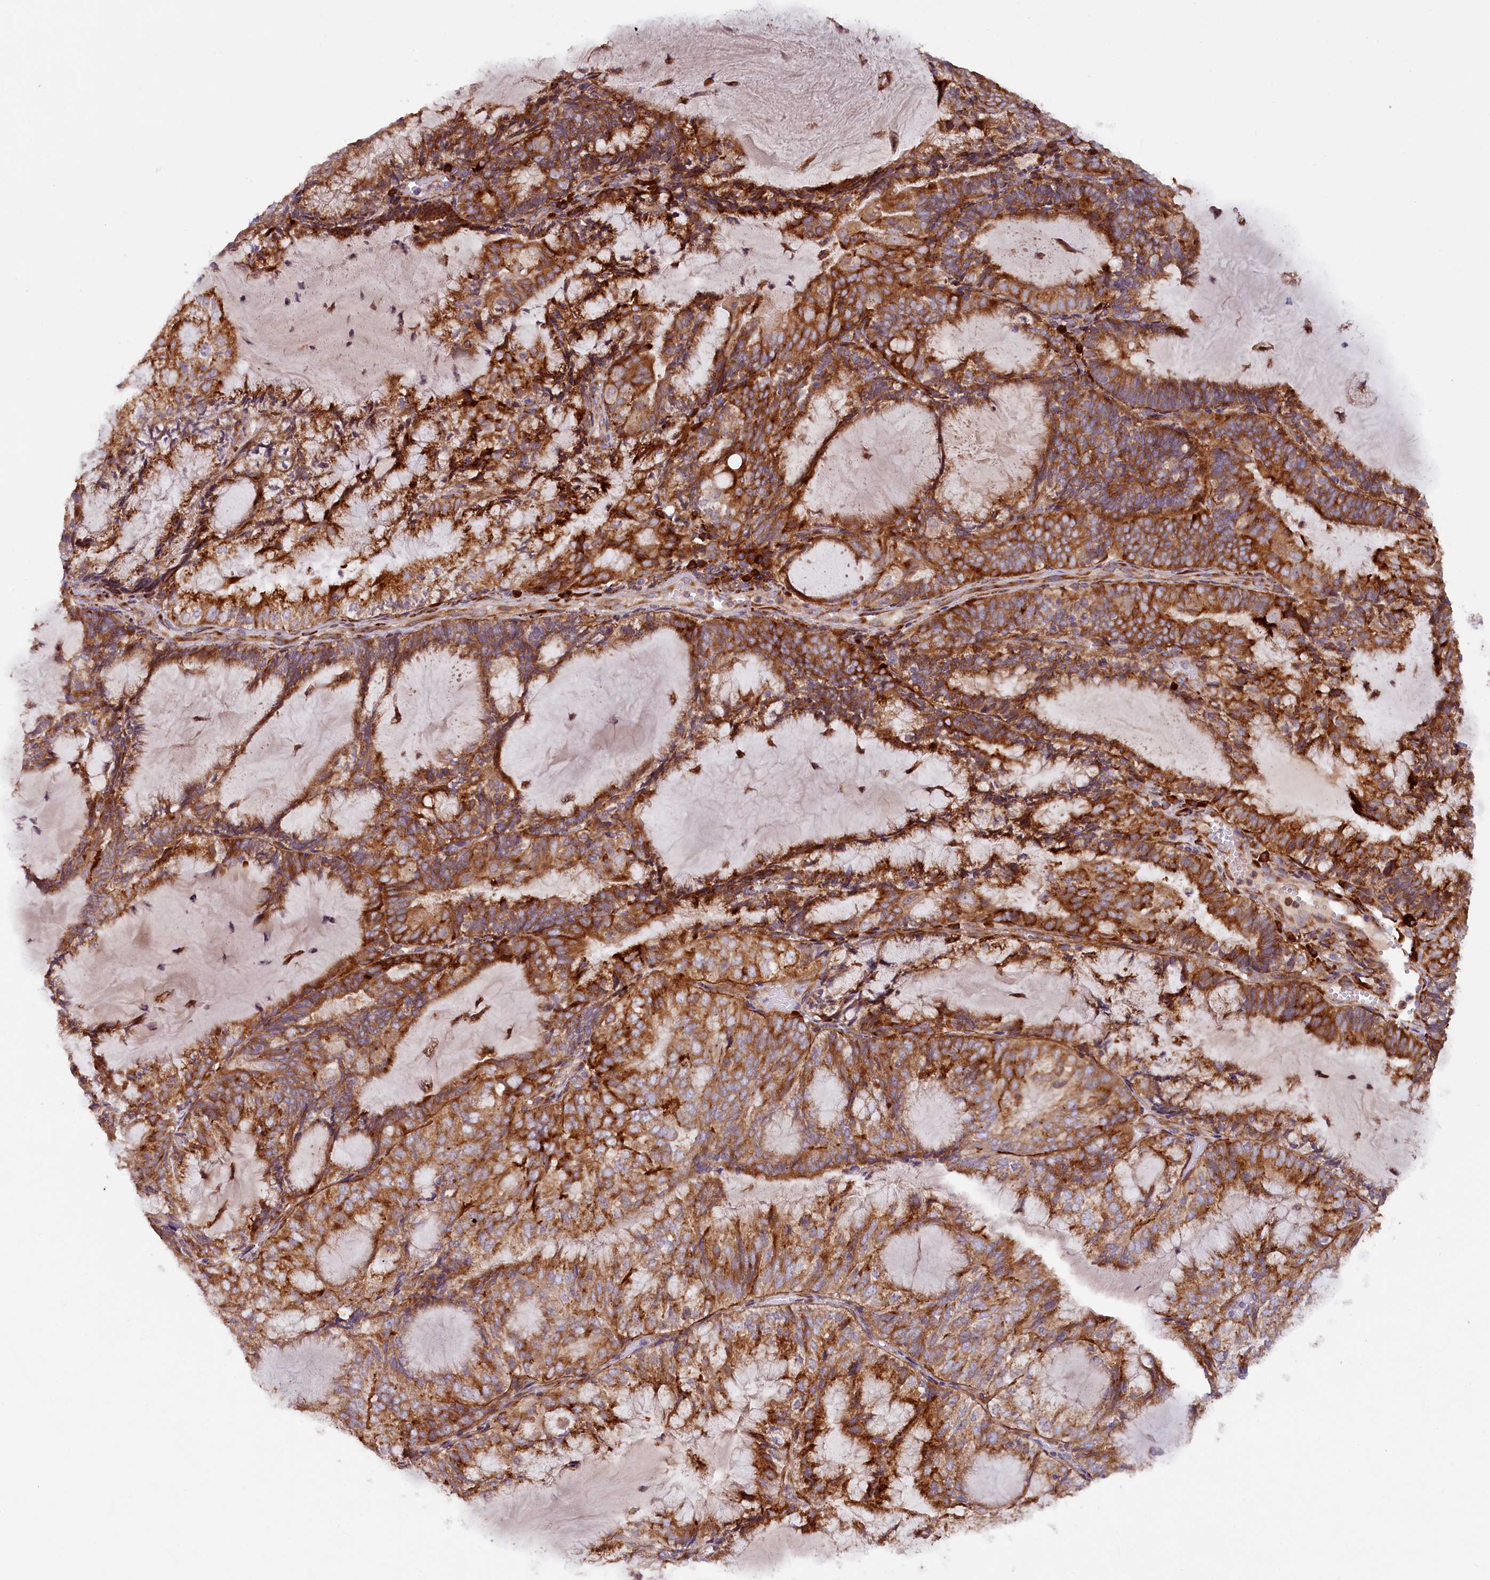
{"staining": {"intensity": "strong", "quantity": ">75%", "location": "cytoplasmic/membranous"}, "tissue": "endometrial cancer", "cell_type": "Tumor cells", "image_type": "cancer", "snomed": [{"axis": "morphology", "description": "Adenocarcinoma, NOS"}, {"axis": "topography", "description": "Endometrium"}], "caption": "Tumor cells show strong cytoplasmic/membranous staining in approximately >75% of cells in endometrial adenocarcinoma.", "gene": "SSC5D", "patient": {"sex": "female", "age": 81}}